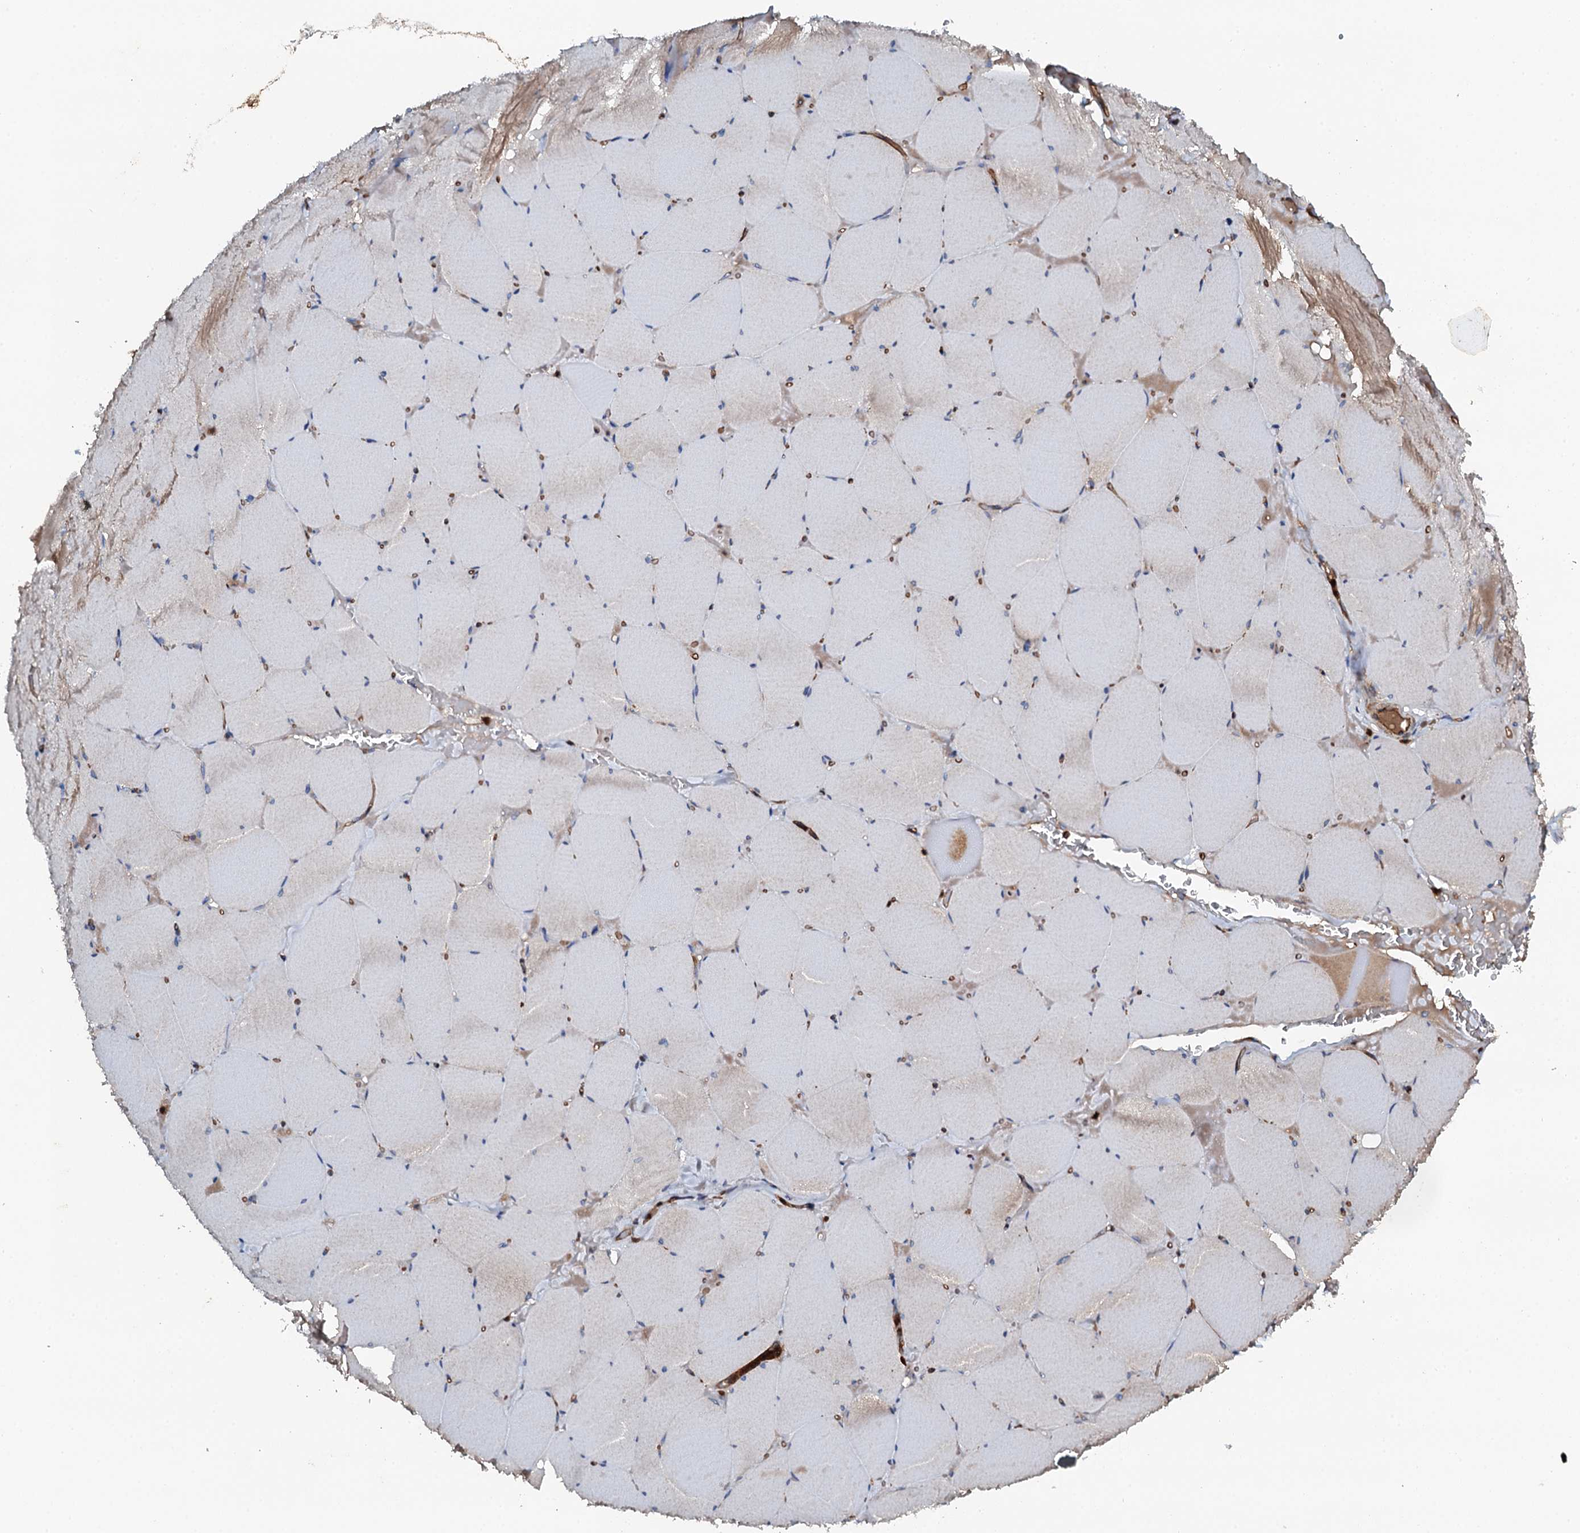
{"staining": {"intensity": "weak", "quantity": "25%-75%", "location": "cytoplasmic/membranous"}, "tissue": "skeletal muscle", "cell_type": "Myocytes", "image_type": "normal", "snomed": [{"axis": "morphology", "description": "Normal tissue, NOS"}, {"axis": "topography", "description": "Skeletal muscle"}, {"axis": "topography", "description": "Head-Neck"}], "caption": "This histopathology image reveals immunohistochemistry (IHC) staining of unremarkable human skeletal muscle, with low weak cytoplasmic/membranous positivity in about 25%-75% of myocytes.", "gene": "GRK2", "patient": {"sex": "male", "age": 66}}